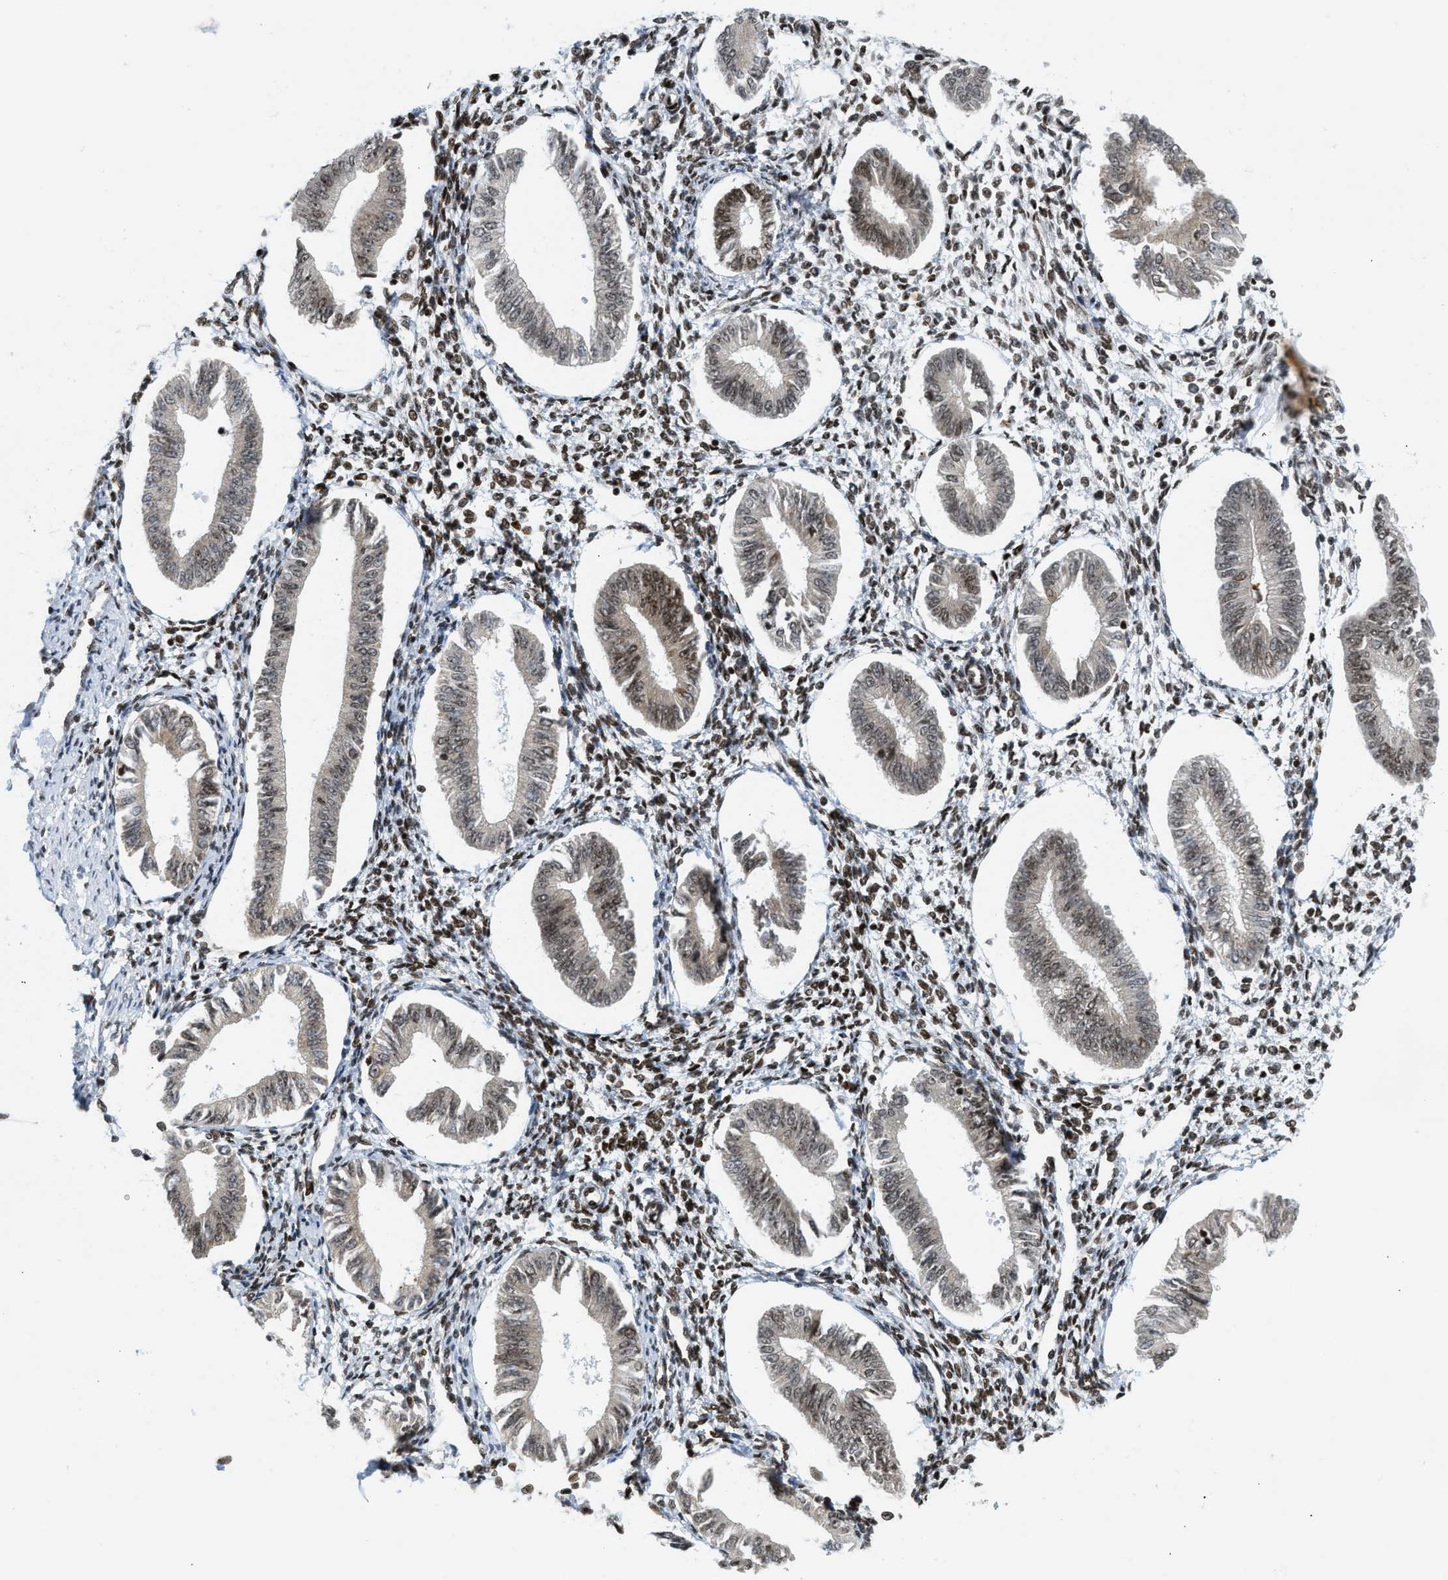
{"staining": {"intensity": "strong", "quantity": "25%-75%", "location": "nuclear"}, "tissue": "endometrium", "cell_type": "Cells in endometrial stroma", "image_type": "normal", "snomed": [{"axis": "morphology", "description": "Normal tissue, NOS"}, {"axis": "topography", "description": "Endometrium"}], "caption": "The photomicrograph demonstrates a brown stain indicating the presence of a protein in the nuclear of cells in endometrial stroma in endometrium.", "gene": "ZNF22", "patient": {"sex": "female", "age": 50}}